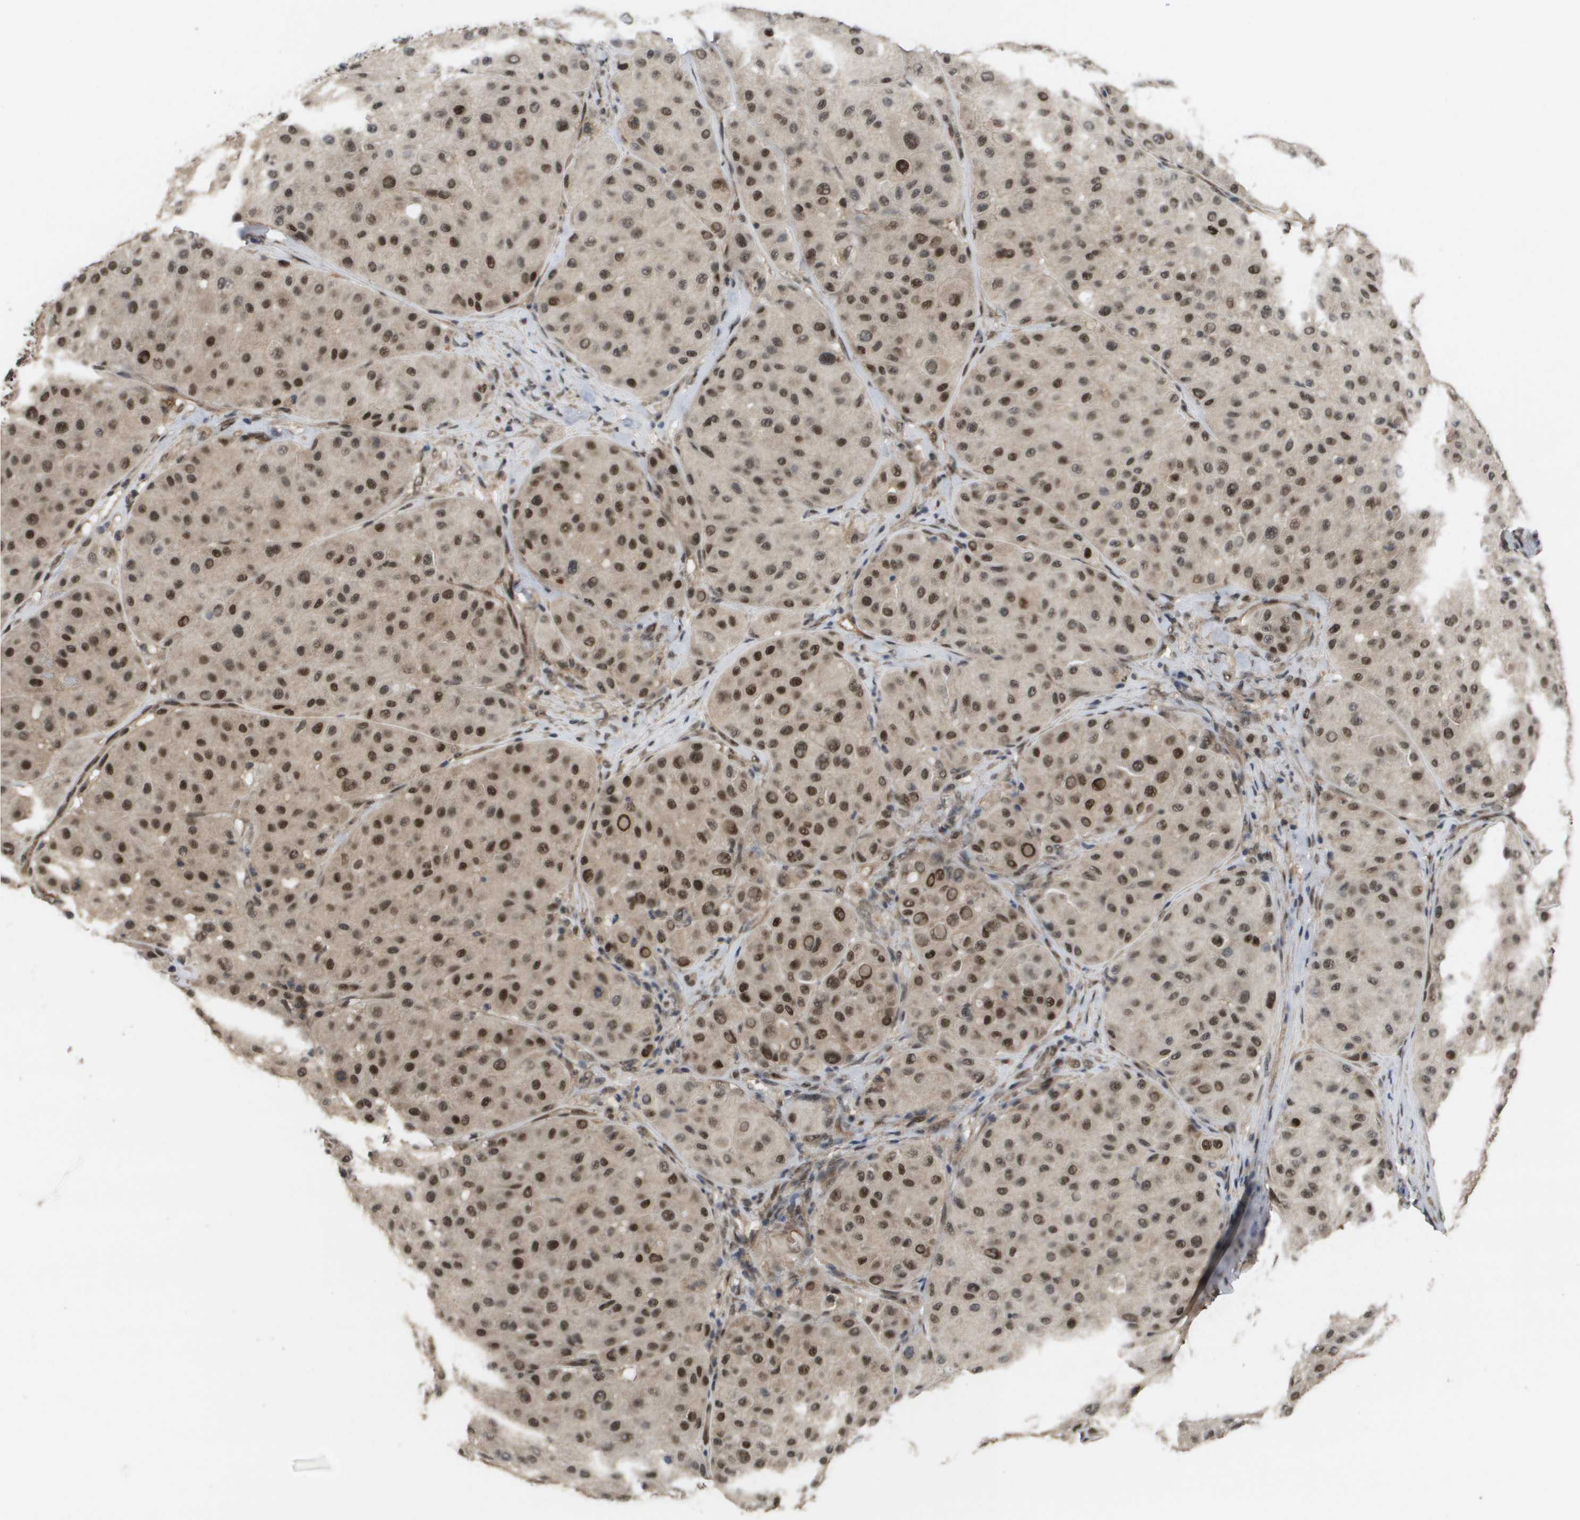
{"staining": {"intensity": "strong", "quantity": ">75%", "location": "cytoplasmic/membranous,nuclear"}, "tissue": "melanoma", "cell_type": "Tumor cells", "image_type": "cancer", "snomed": [{"axis": "morphology", "description": "Normal tissue, NOS"}, {"axis": "morphology", "description": "Malignant melanoma, Metastatic site"}, {"axis": "topography", "description": "Skin"}], "caption": "DAB (3,3'-diaminobenzidine) immunohistochemical staining of human melanoma reveals strong cytoplasmic/membranous and nuclear protein positivity in approximately >75% of tumor cells.", "gene": "AMBRA1", "patient": {"sex": "male", "age": 41}}